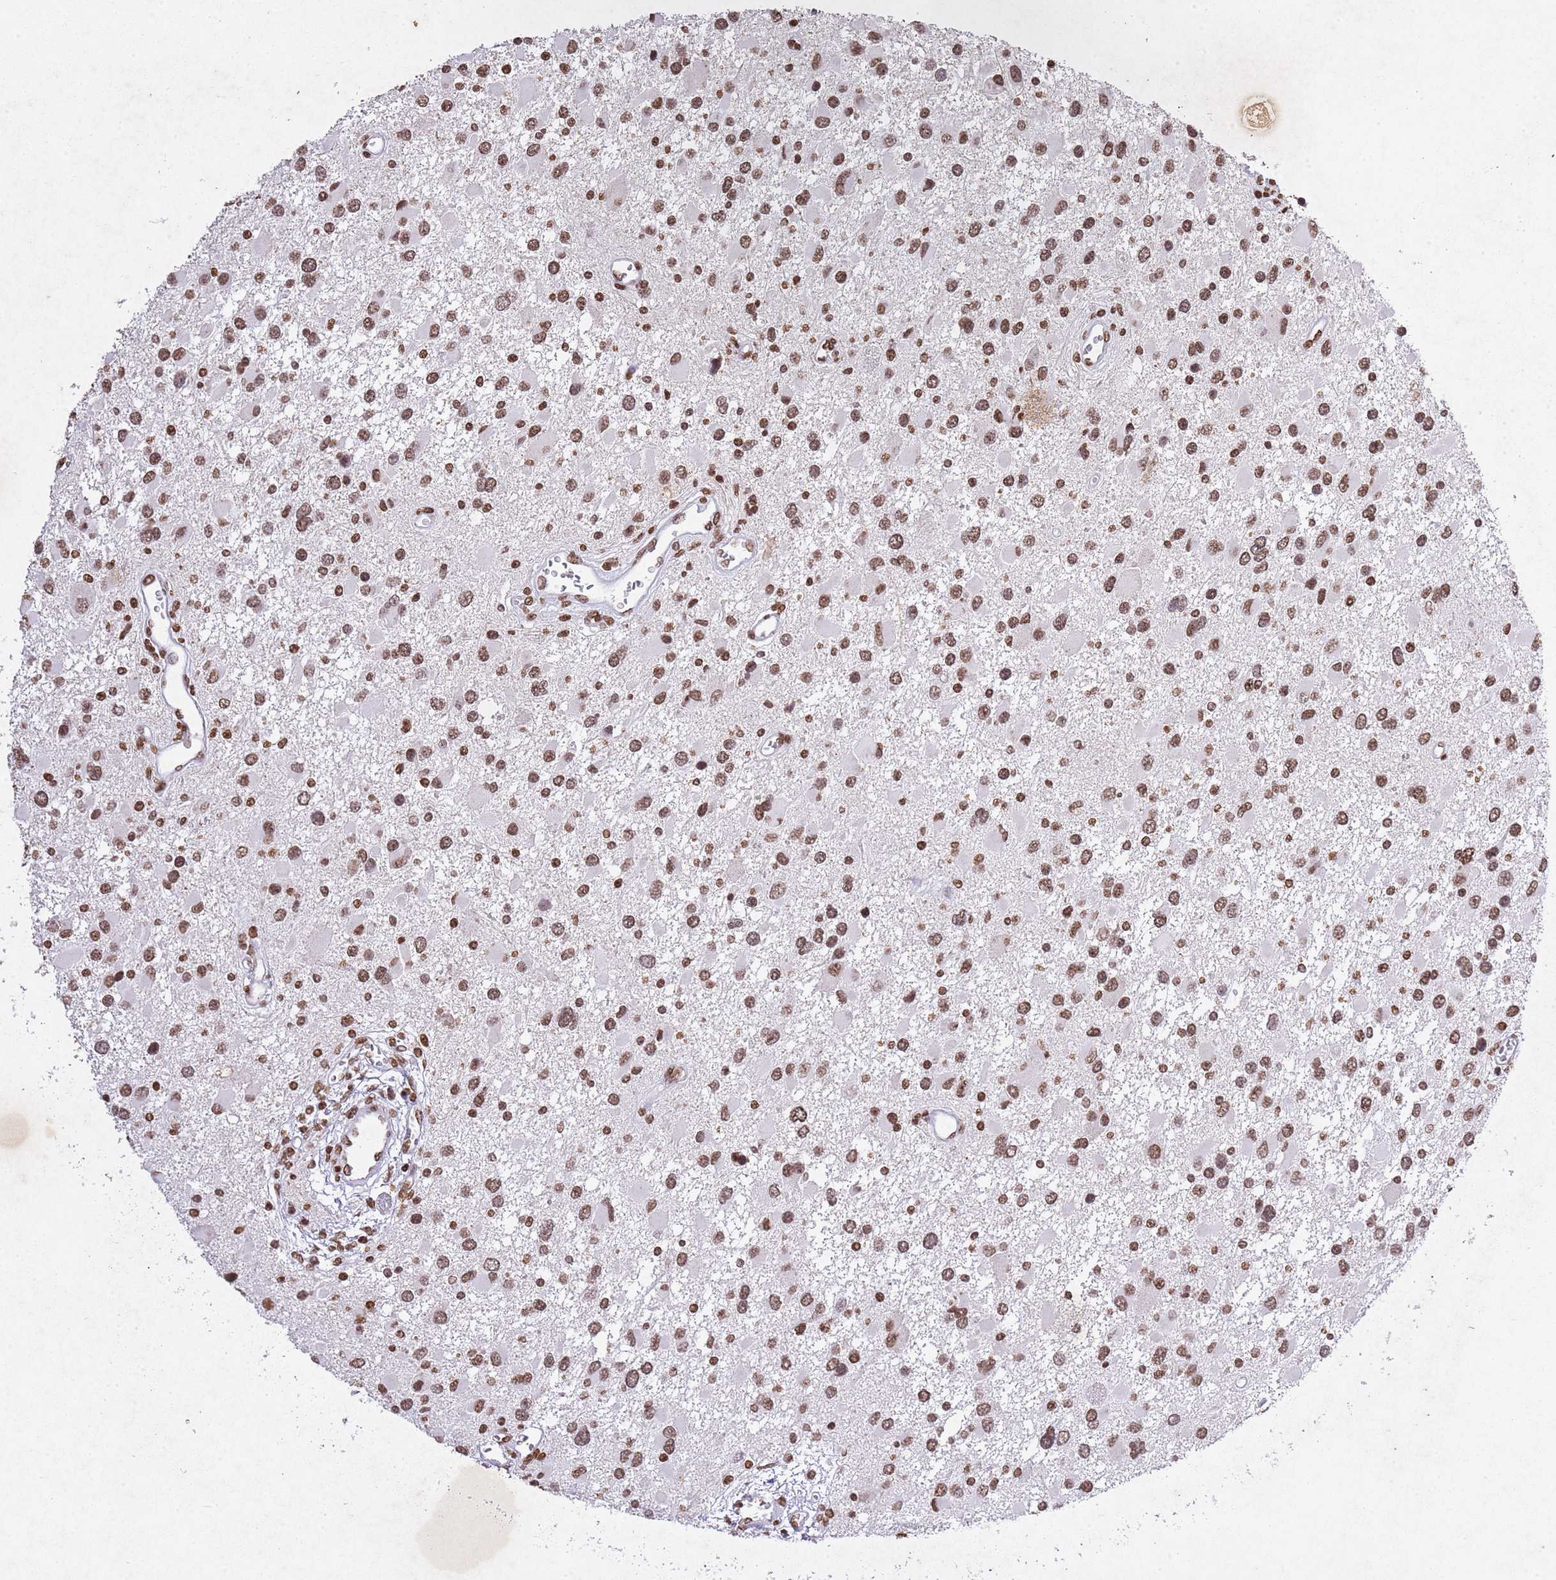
{"staining": {"intensity": "moderate", "quantity": ">75%", "location": "nuclear"}, "tissue": "glioma", "cell_type": "Tumor cells", "image_type": "cancer", "snomed": [{"axis": "morphology", "description": "Glioma, malignant, High grade"}, {"axis": "topography", "description": "Brain"}], "caption": "This histopathology image exhibits immunohistochemistry staining of human glioma, with medium moderate nuclear expression in about >75% of tumor cells.", "gene": "BMAL1", "patient": {"sex": "male", "age": 53}}